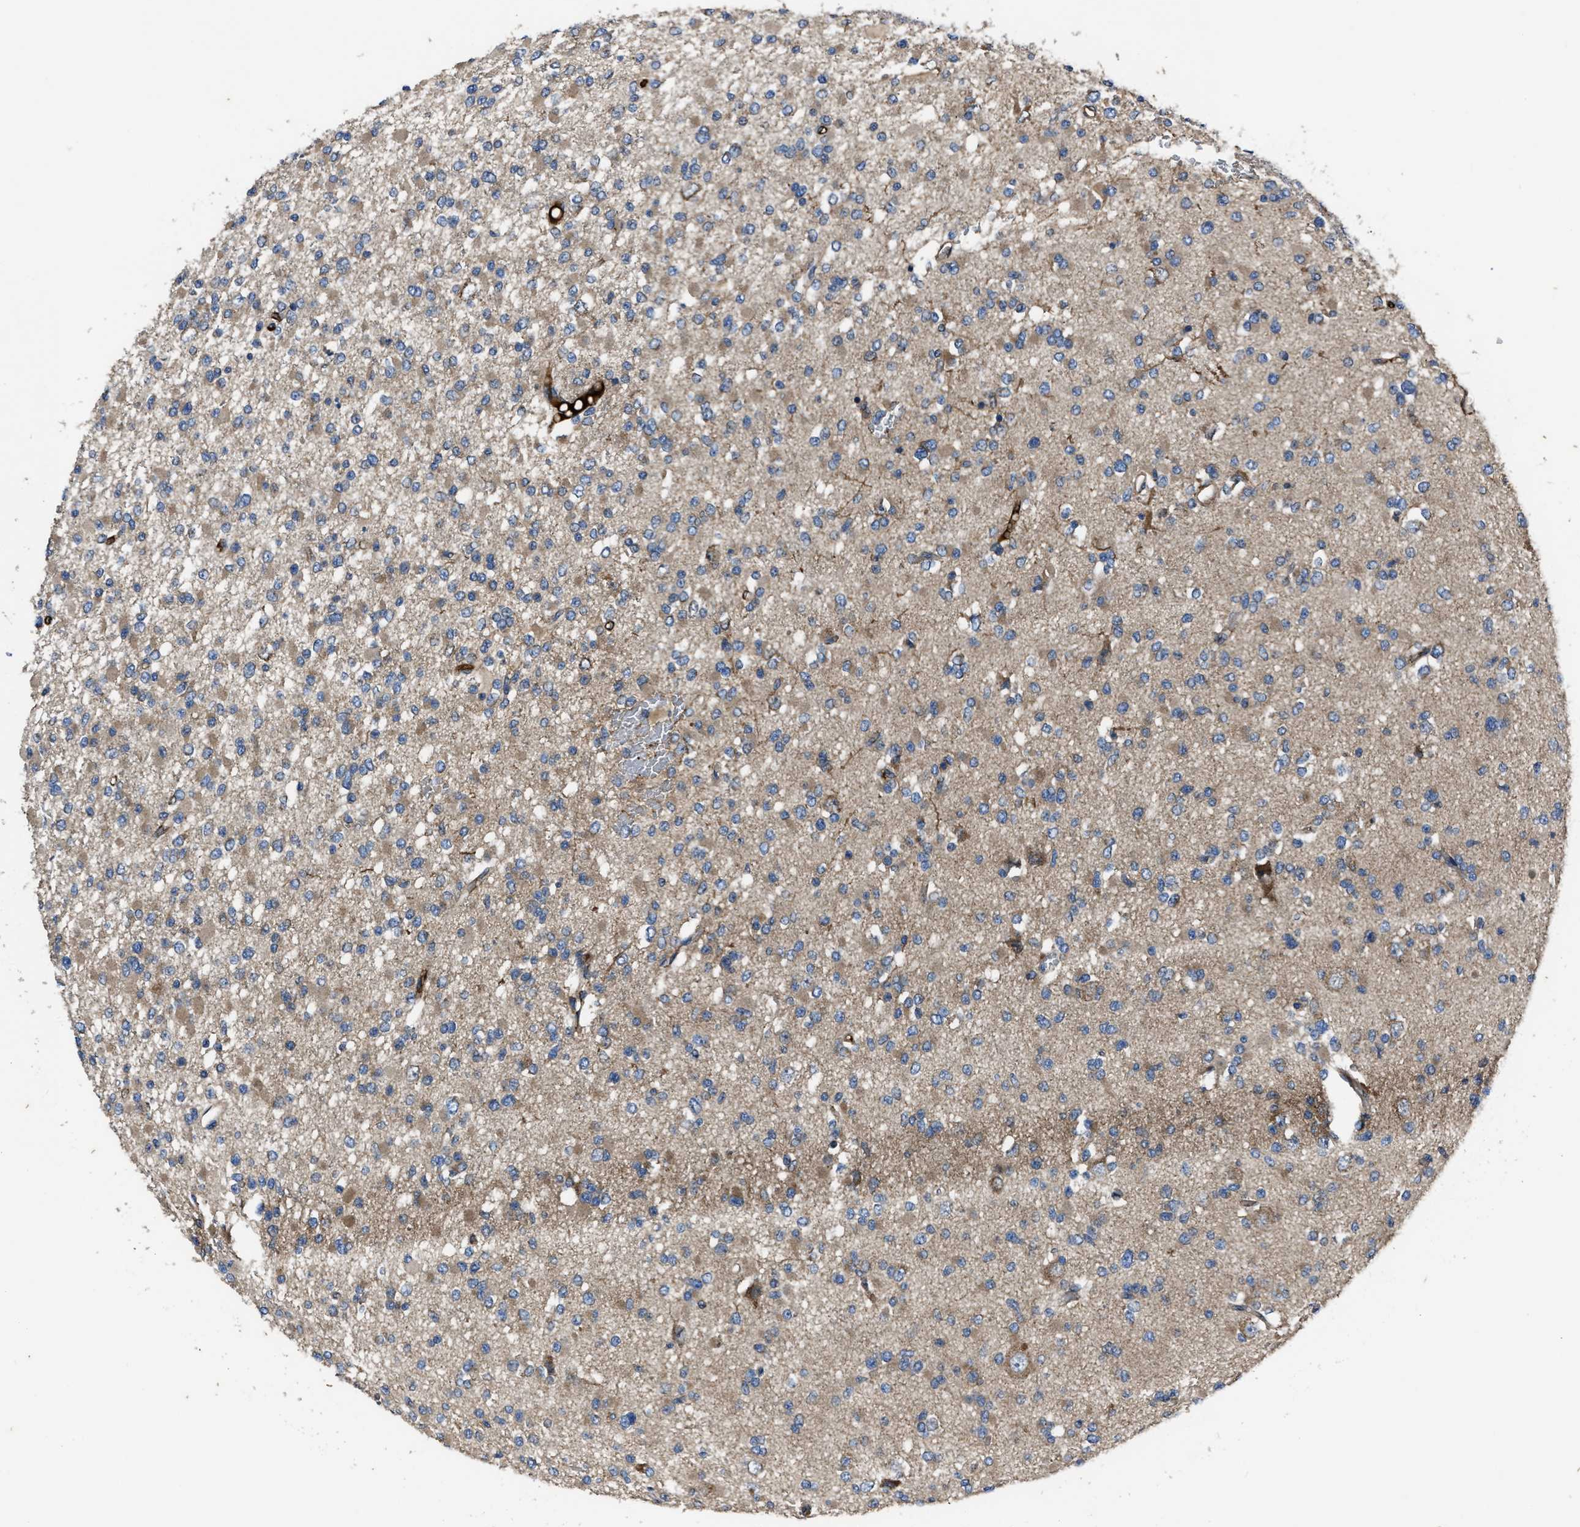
{"staining": {"intensity": "weak", "quantity": "25%-75%", "location": "cytoplasmic/membranous"}, "tissue": "glioma", "cell_type": "Tumor cells", "image_type": "cancer", "snomed": [{"axis": "morphology", "description": "Glioma, malignant, Low grade"}, {"axis": "topography", "description": "Brain"}], "caption": "Human glioma stained for a protein (brown) demonstrates weak cytoplasmic/membranous positive expression in about 25%-75% of tumor cells.", "gene": "ERC1", "patient": {"sex": "female", "age": 22}}